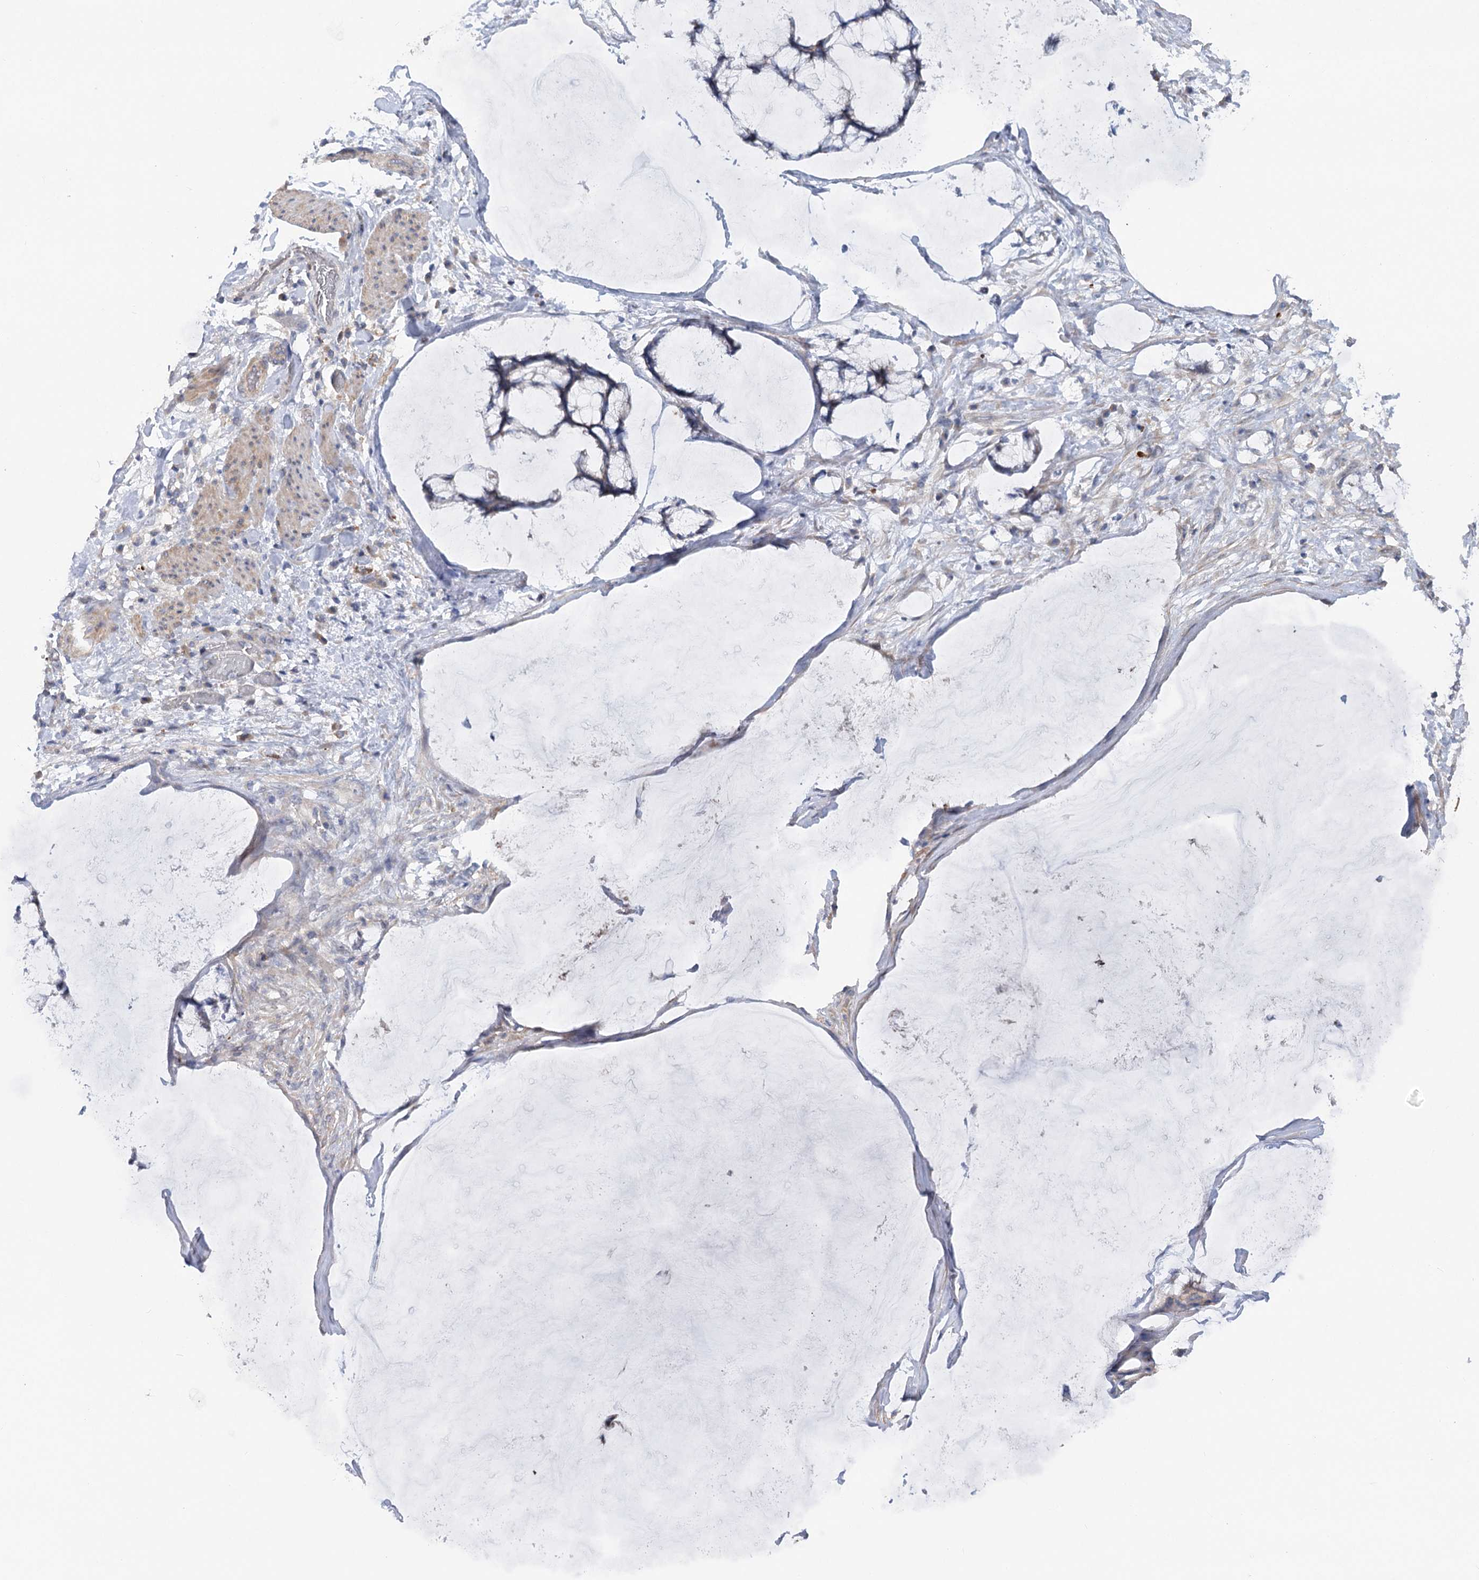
{"staining": {"intensity": "negative", "quantity": "none", "location": "none"}, "tissue": "ovarian cancer", "cell_type": "Tumor cells", "image_type": "cancer", "snomed": [{"axis": "morphology", "description": "Cystadenocarcinoma, mucinous, NOS"}, {"axis": "topography", "description": "Ovary"}], "caption": "The histopathology image demonstrates no significant positivity in tumor cells of mucinous cystadenocarcinoma (ovarian).", "gene": "SCN11A", "patient": {"sex": "female", "age": 42}}